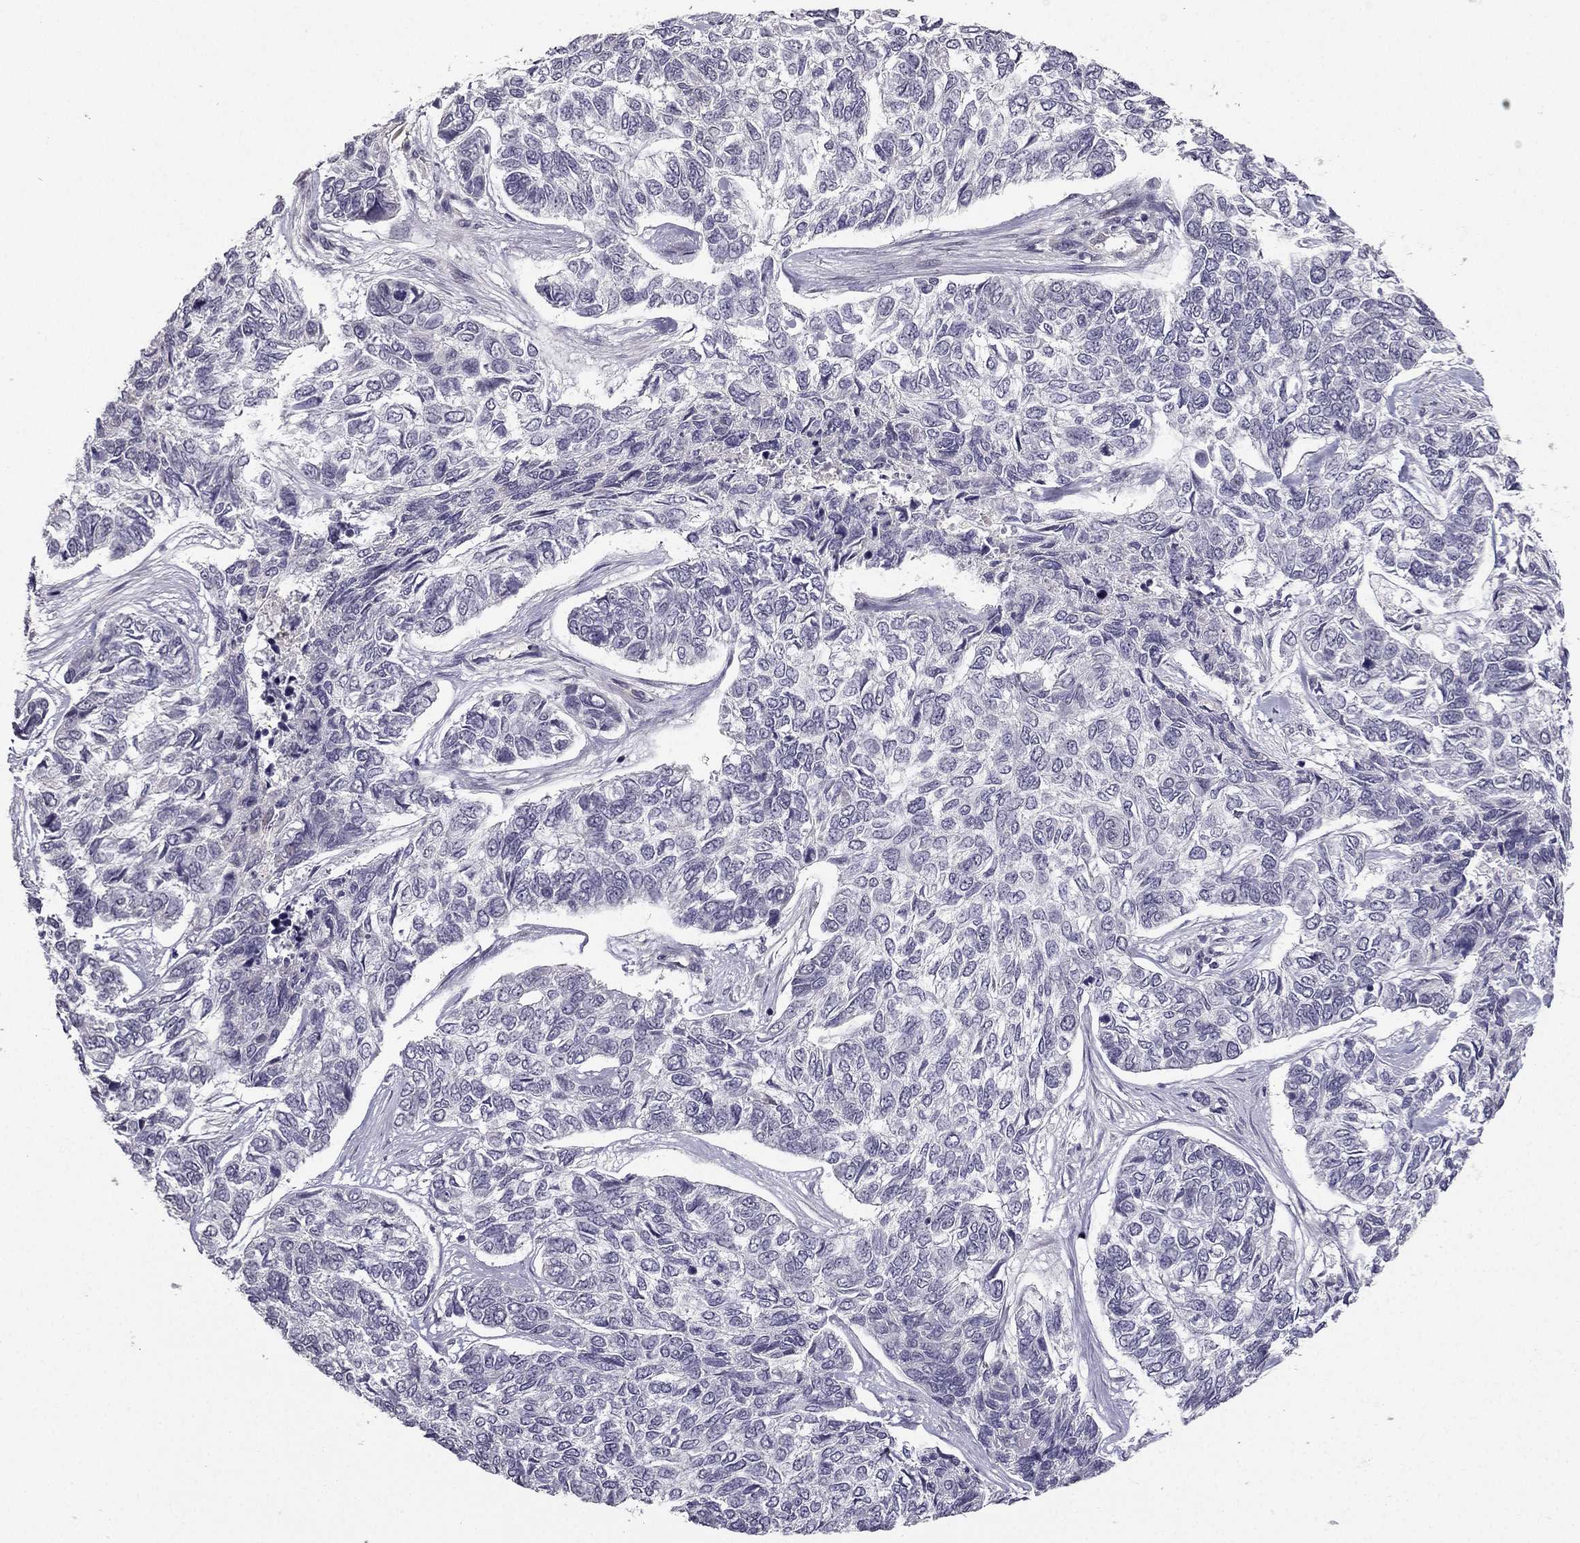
{"staining": {"intensity": "negative", "quantity": "none", "location": "none"}, "tissue": "skin cancer", "cell_type": "Tumor cells", "image_type": "cancer", "snomed": [{"axis": "morphology", "description": "Basal cell carcinoma"}, {"axis": "topography", "description": "Skin"}], "caption": "Tumor cells are negative for protein expression in human skin cancer (basal cell carcinoma).", "gene": "NQO1", "patient": {"sex": "female", "age": 65}}